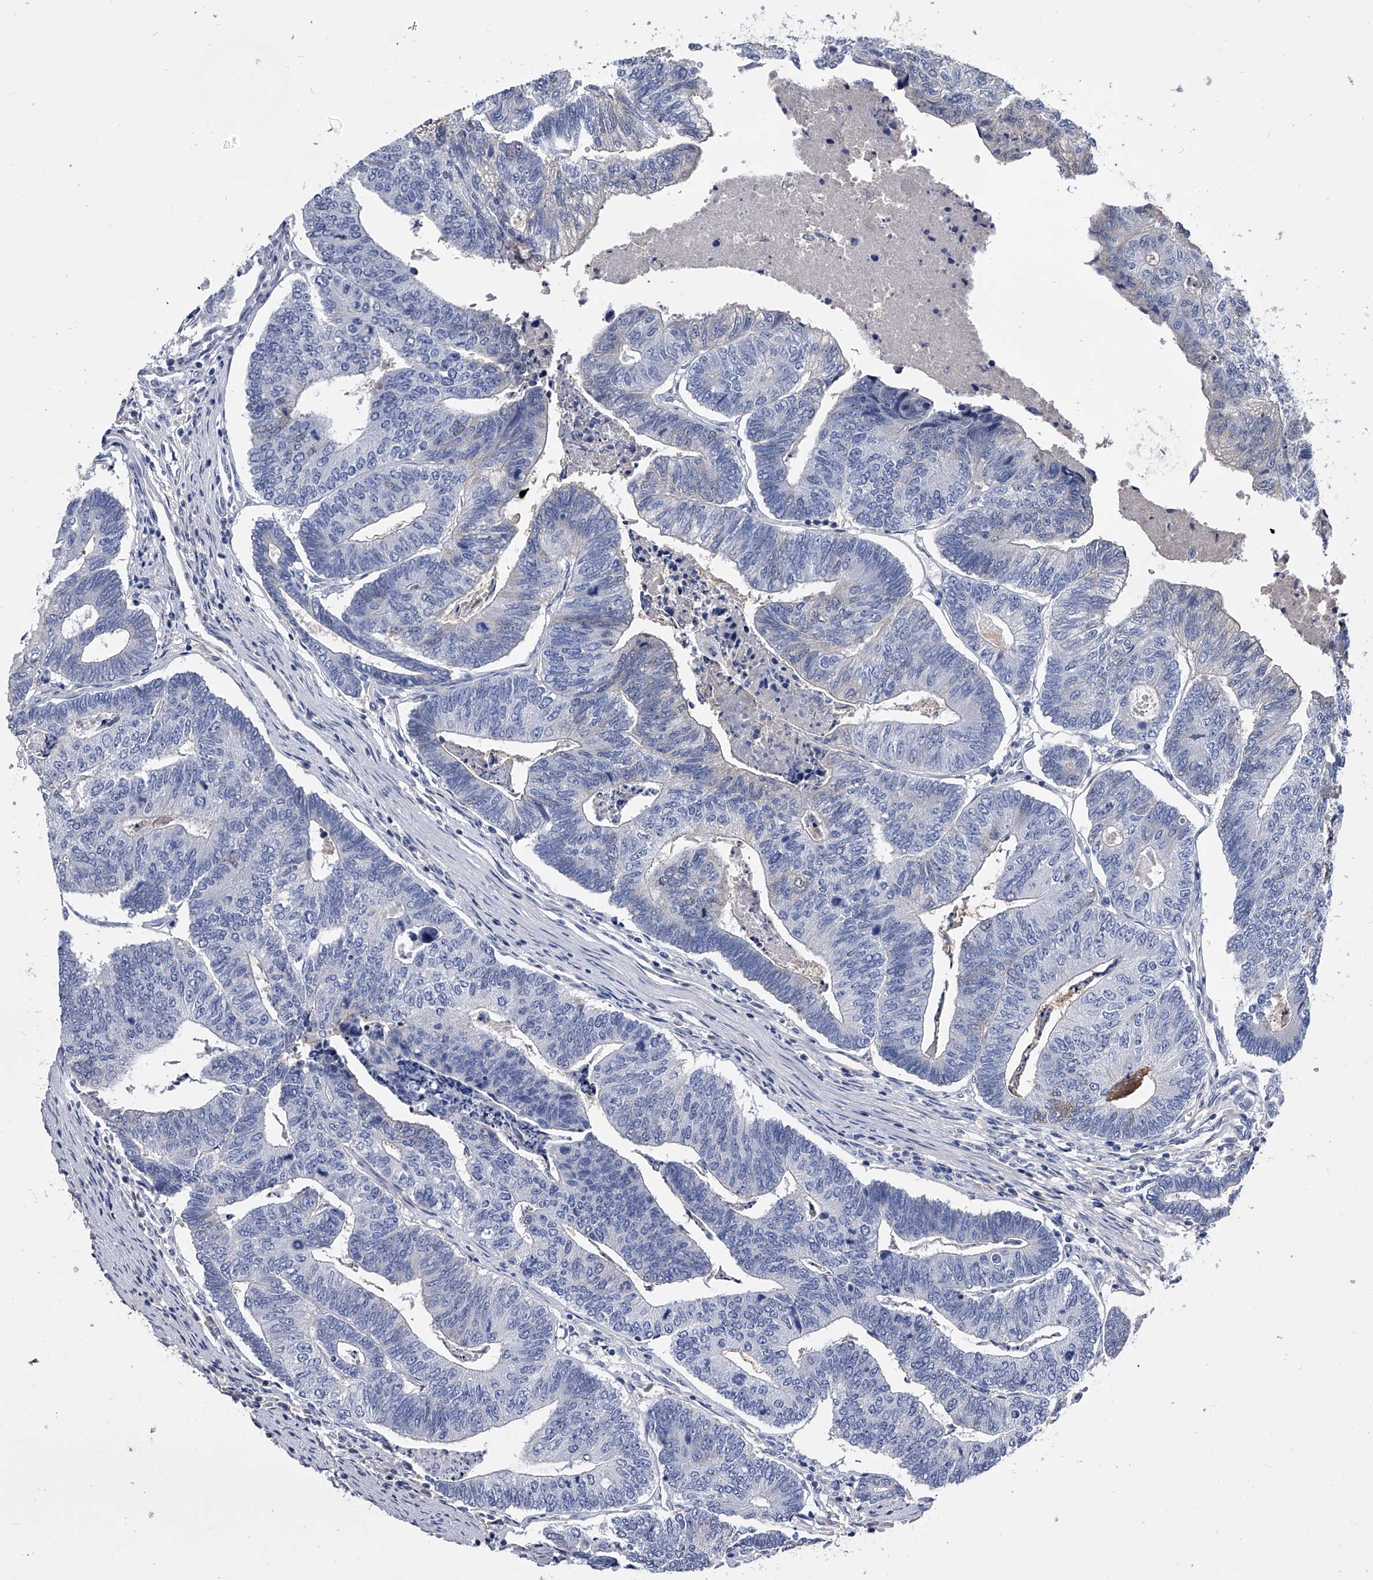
{"staining": {"intensity": "negative", "quantity": "none", "location": "none"}, "tissue": "colorectal cancer", "cell_type": "Tumor cells", "image_type": "cancer", "snomed": [{"axis": "morphology", "description": "Adenocarcinoma, NOS"}, {"axis": "topography", "description": "Colon"}], "caption": "There is no significant positivity in tumor cells of colorectal cancer (adenocarcinoma). (Brightfield microscopy of DAB (3,3'-diaminobenzidine) IHC at high magnification).", "gene": "EFCAB7", "patient": {"sex": "female", "age": 67}}